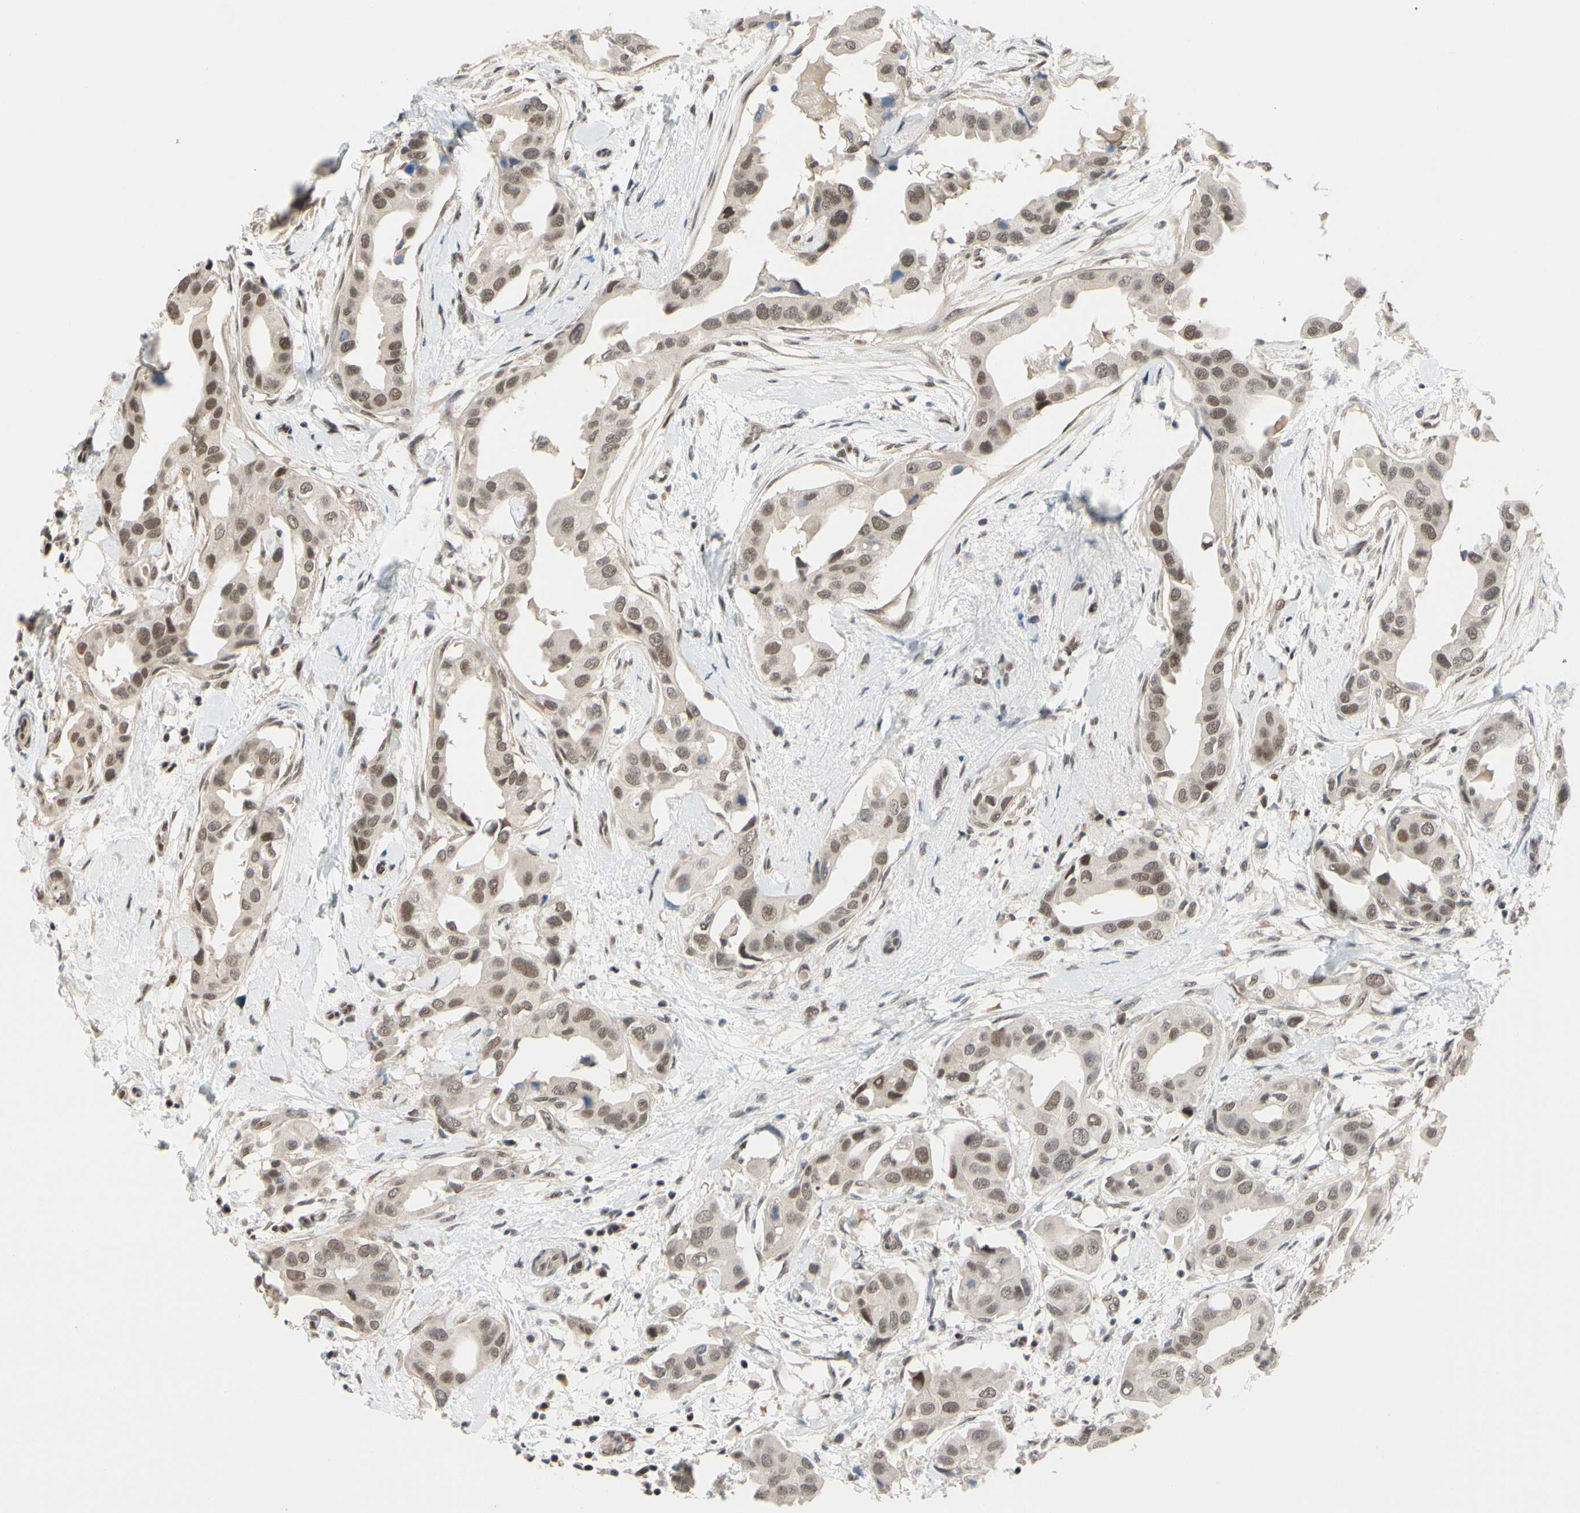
{"staining": {"intensity": "weak", "quantity": ">75%", "location": "nuclear"}, "tissue": "breast cancer", "cell_type": "Tumor cells", "image_type": "cancer", "snomed": [{"axis": "morphology", "description": "Duct carcinoma"}, {"axis": "topography", "description": "Breast"}], "caption": "The image exhibits staining of breast cancer (infiltrating ductal carcinoma), revealing weak nuclear protein staining (brown color) within tumor cells.", "gene": "TAF4", "patient": {"sex": "female", "age": 40}}